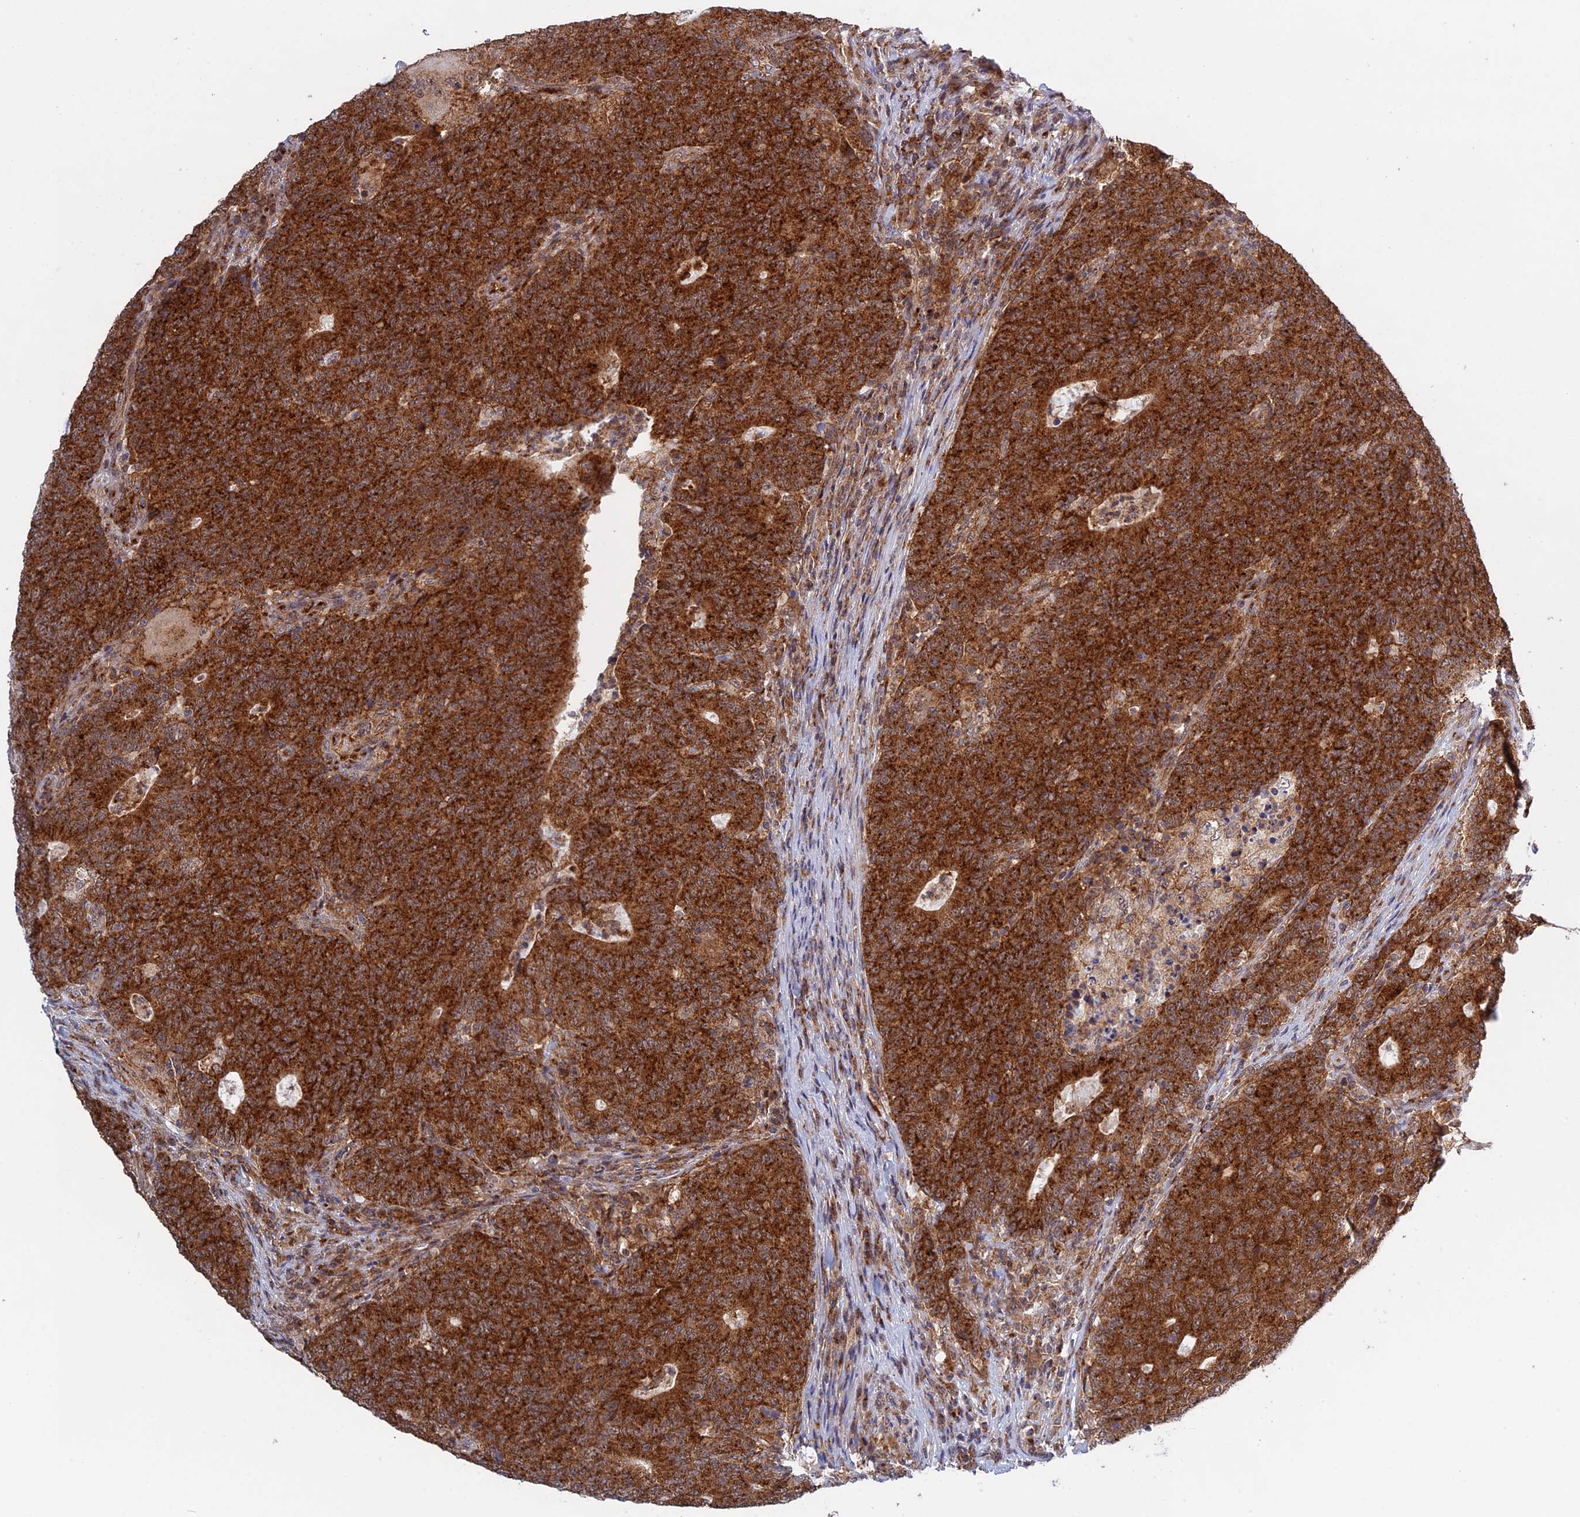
{"staining": {"intensity": "strong", "quantity": ">75%", "location": "cytoplasmic/membranous"}, "tissue": "colorectal cancer", "cell_type": "Tumor cells", "image_type": "cancer", "snomed": [{"axis": "morphology", "description": "Adenocarcinoma, NOS"}, {"axis": "topography", "description": "Colon"}], "caption": "Adenocarcinoma (colorectal) stained with IHC reveals strong cytoplasmic/membranous expression in about >75% of tumor cells.", "gene": "CLINT1", "patient": {"sex": "female", "age": 75}}